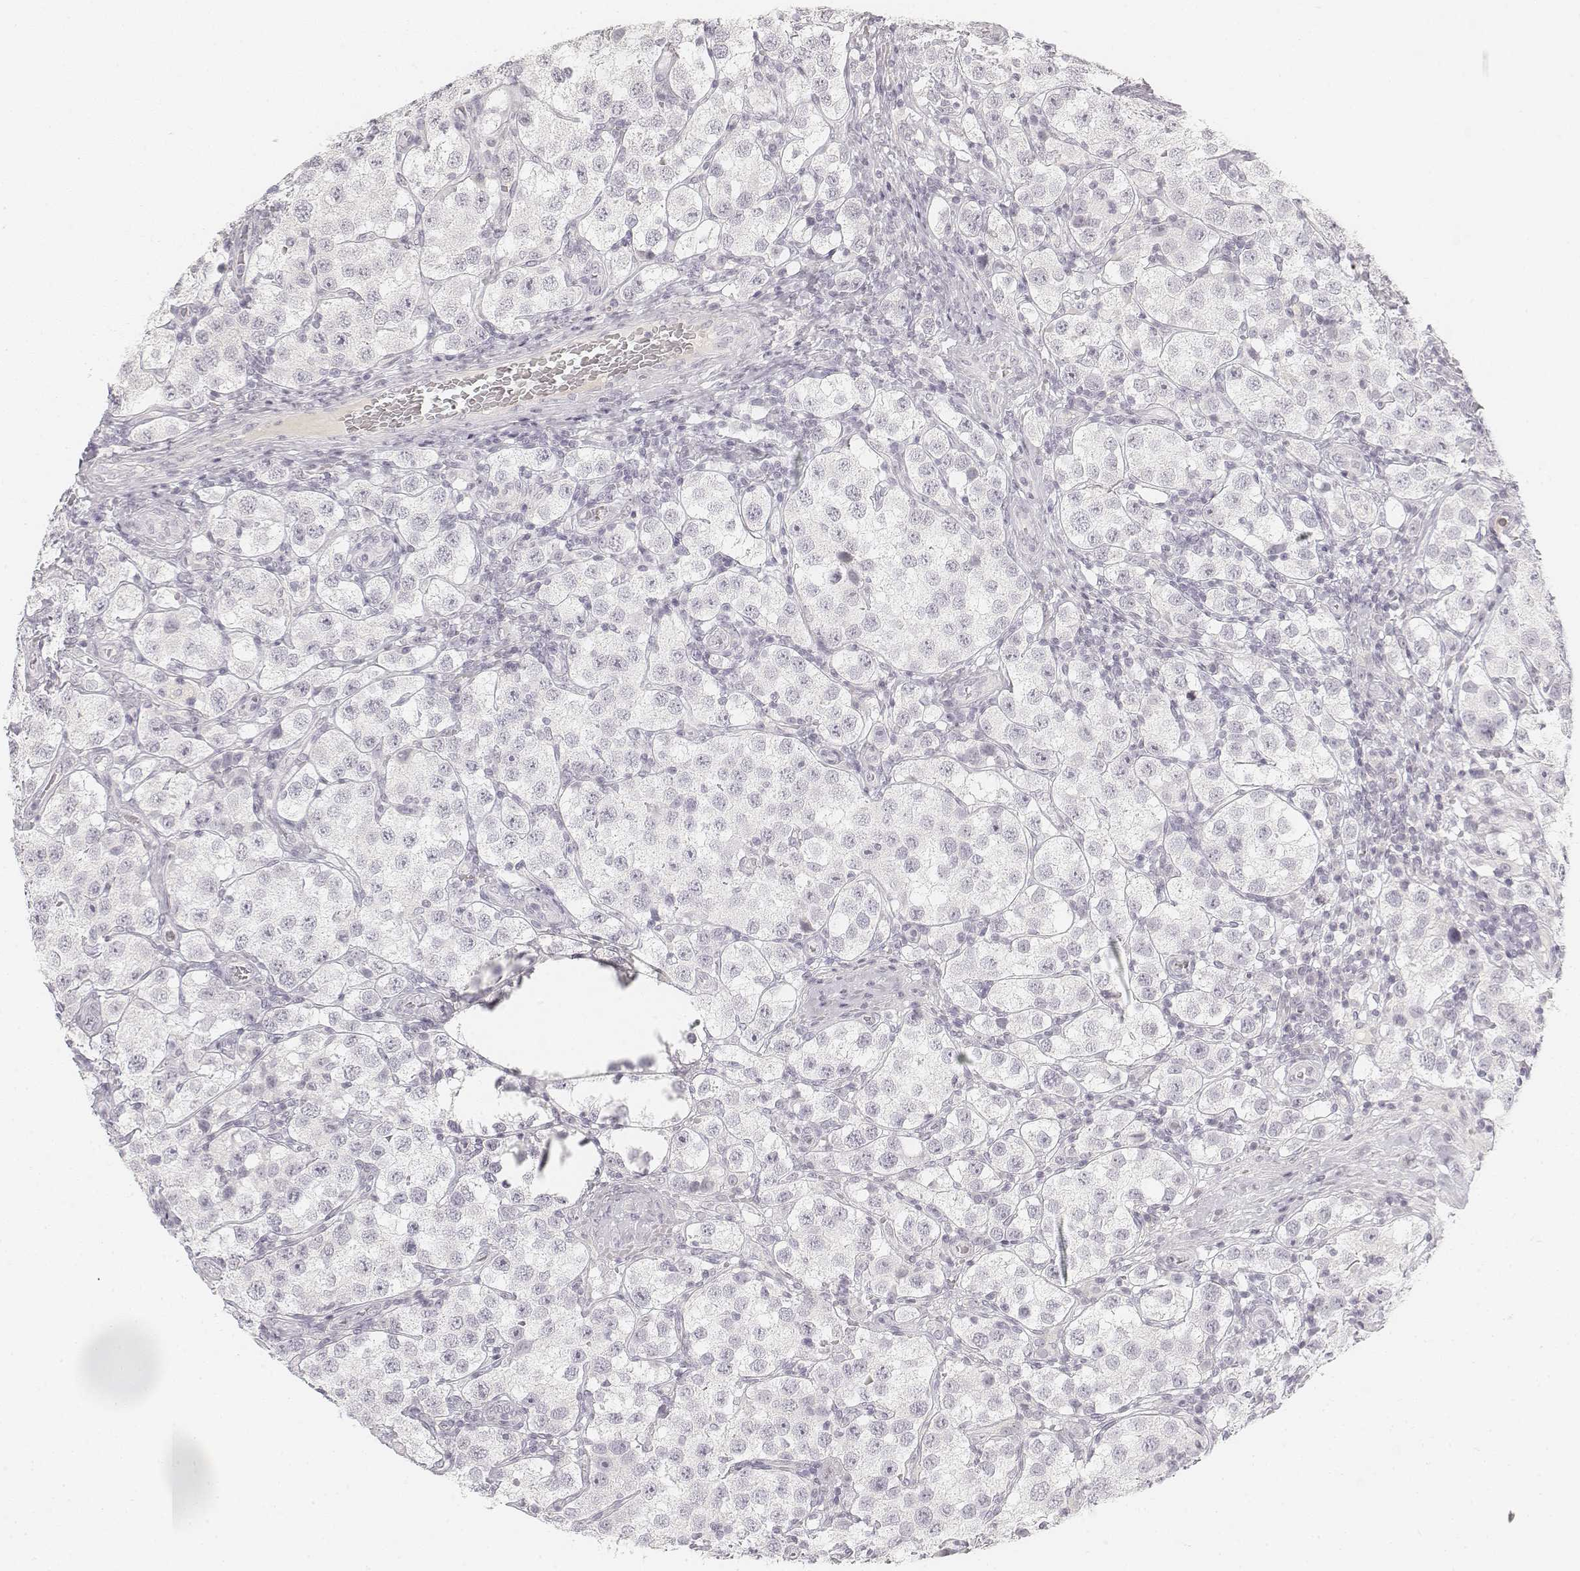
{"staining": {"intensity": "negative", "quantity": "none", "location": "none"}, "tissue": "testis cancer", "cell_type": "Tumor cells", "image_type": "cancer", "snomed": [{"axis": "morphology", "description": "Seminoma, NOS"}, {"axis": "topography", "description": "Testis"}], "caption": "Testis cancer stained for a protein using immunohistochemistry (IHC) displays no positivity tumor cells.", "gene": "DSG4", "patient": {"sex": "male", "age": 37}}